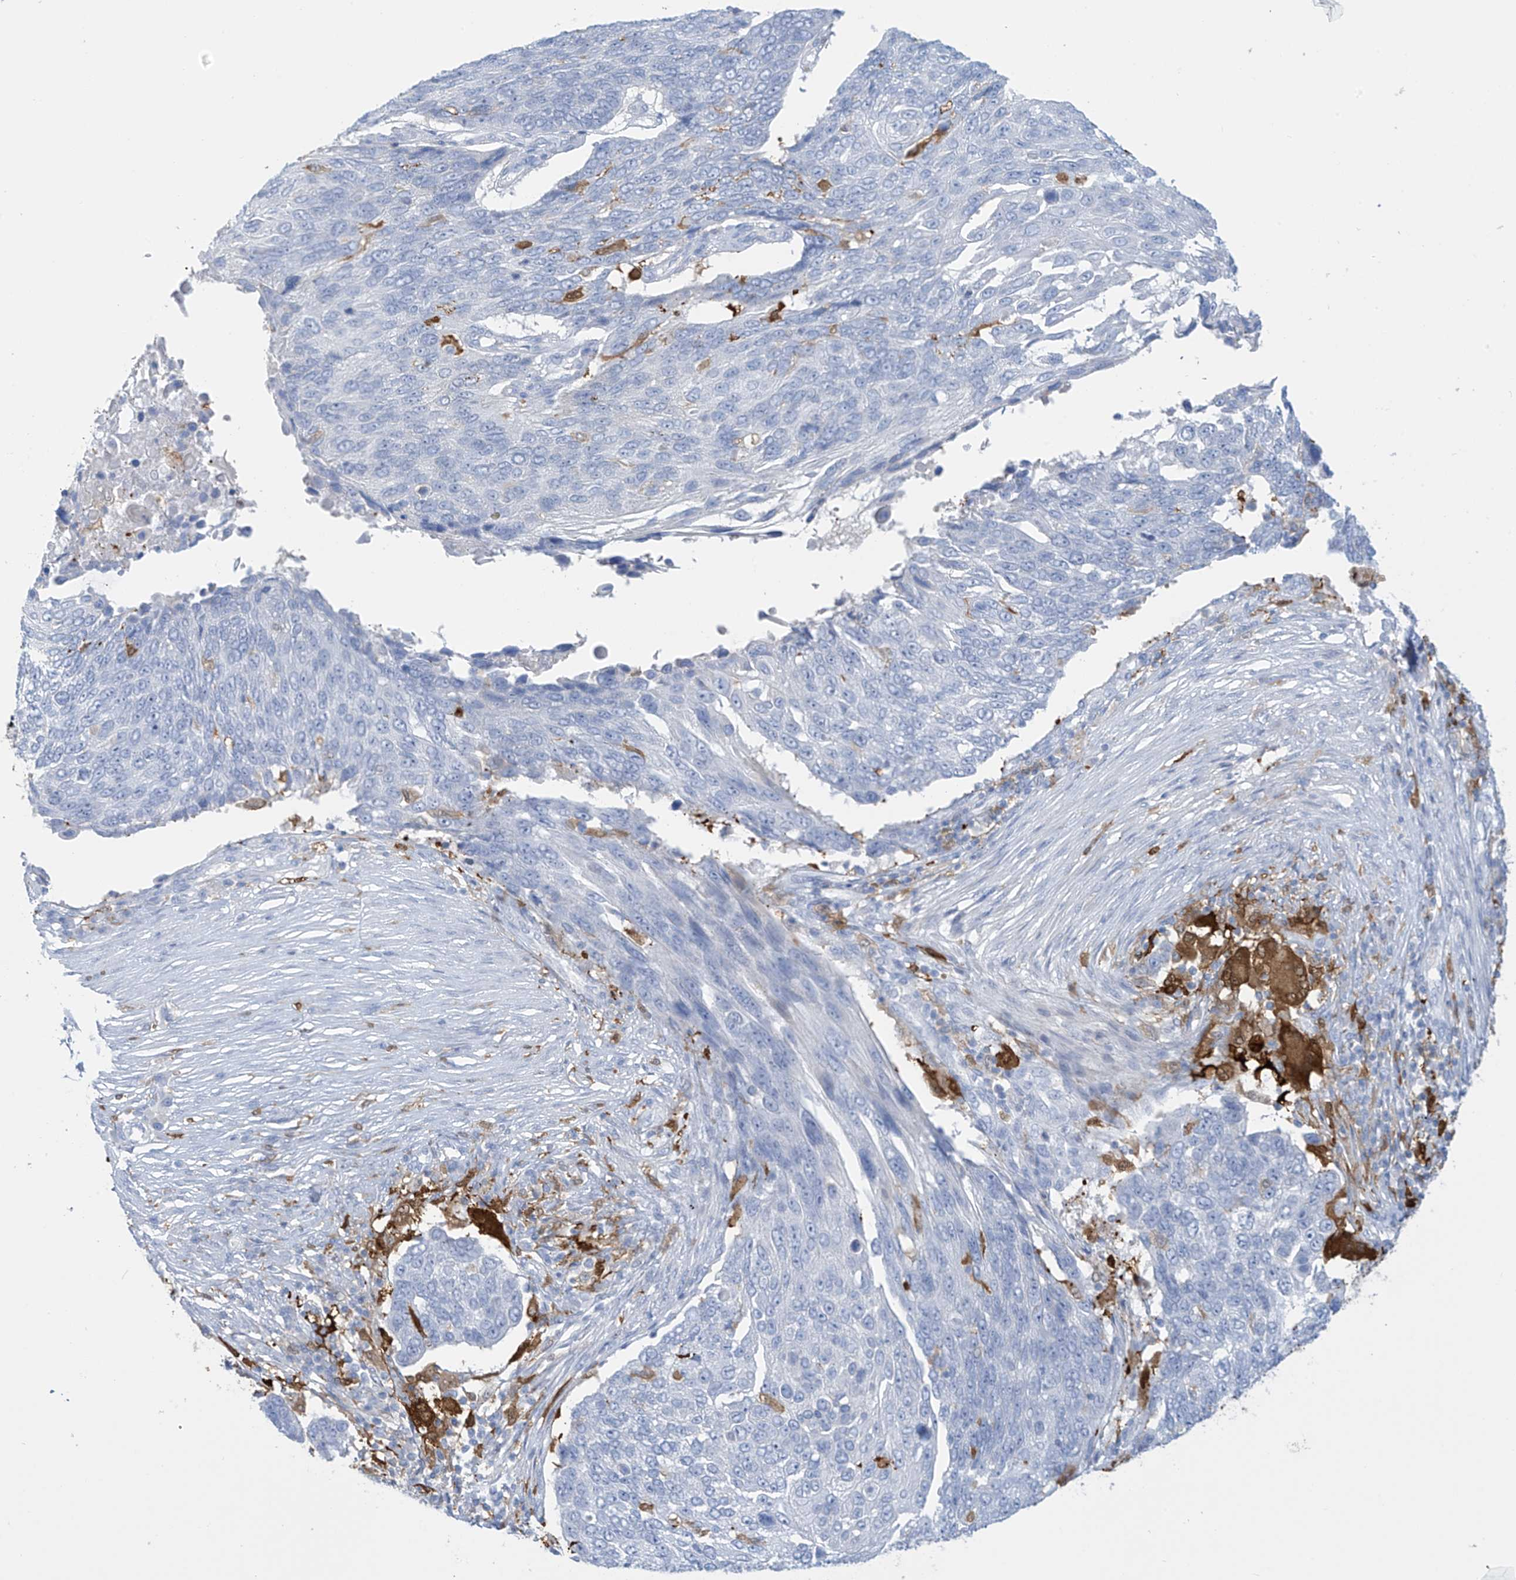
{"staining": {"intensity": "negative", "quantity": "none", "location": "none"}, "tissue": "lung cancer", "cell_type": "Tumor cells", "image_type": "cancer", "snomed": [{"axis": "morphology", "description": "Squamous cell carcinoma, NOS"}, {"axis": "topography", "description": "Lung"}], "caption": "DAB immunohistochemical staining of human squamous cell carcinoma (lung) displays no significant staining in tumor cells.", "gene": "TRMT2B", "patient": {"sex": "male", "age": 66}}